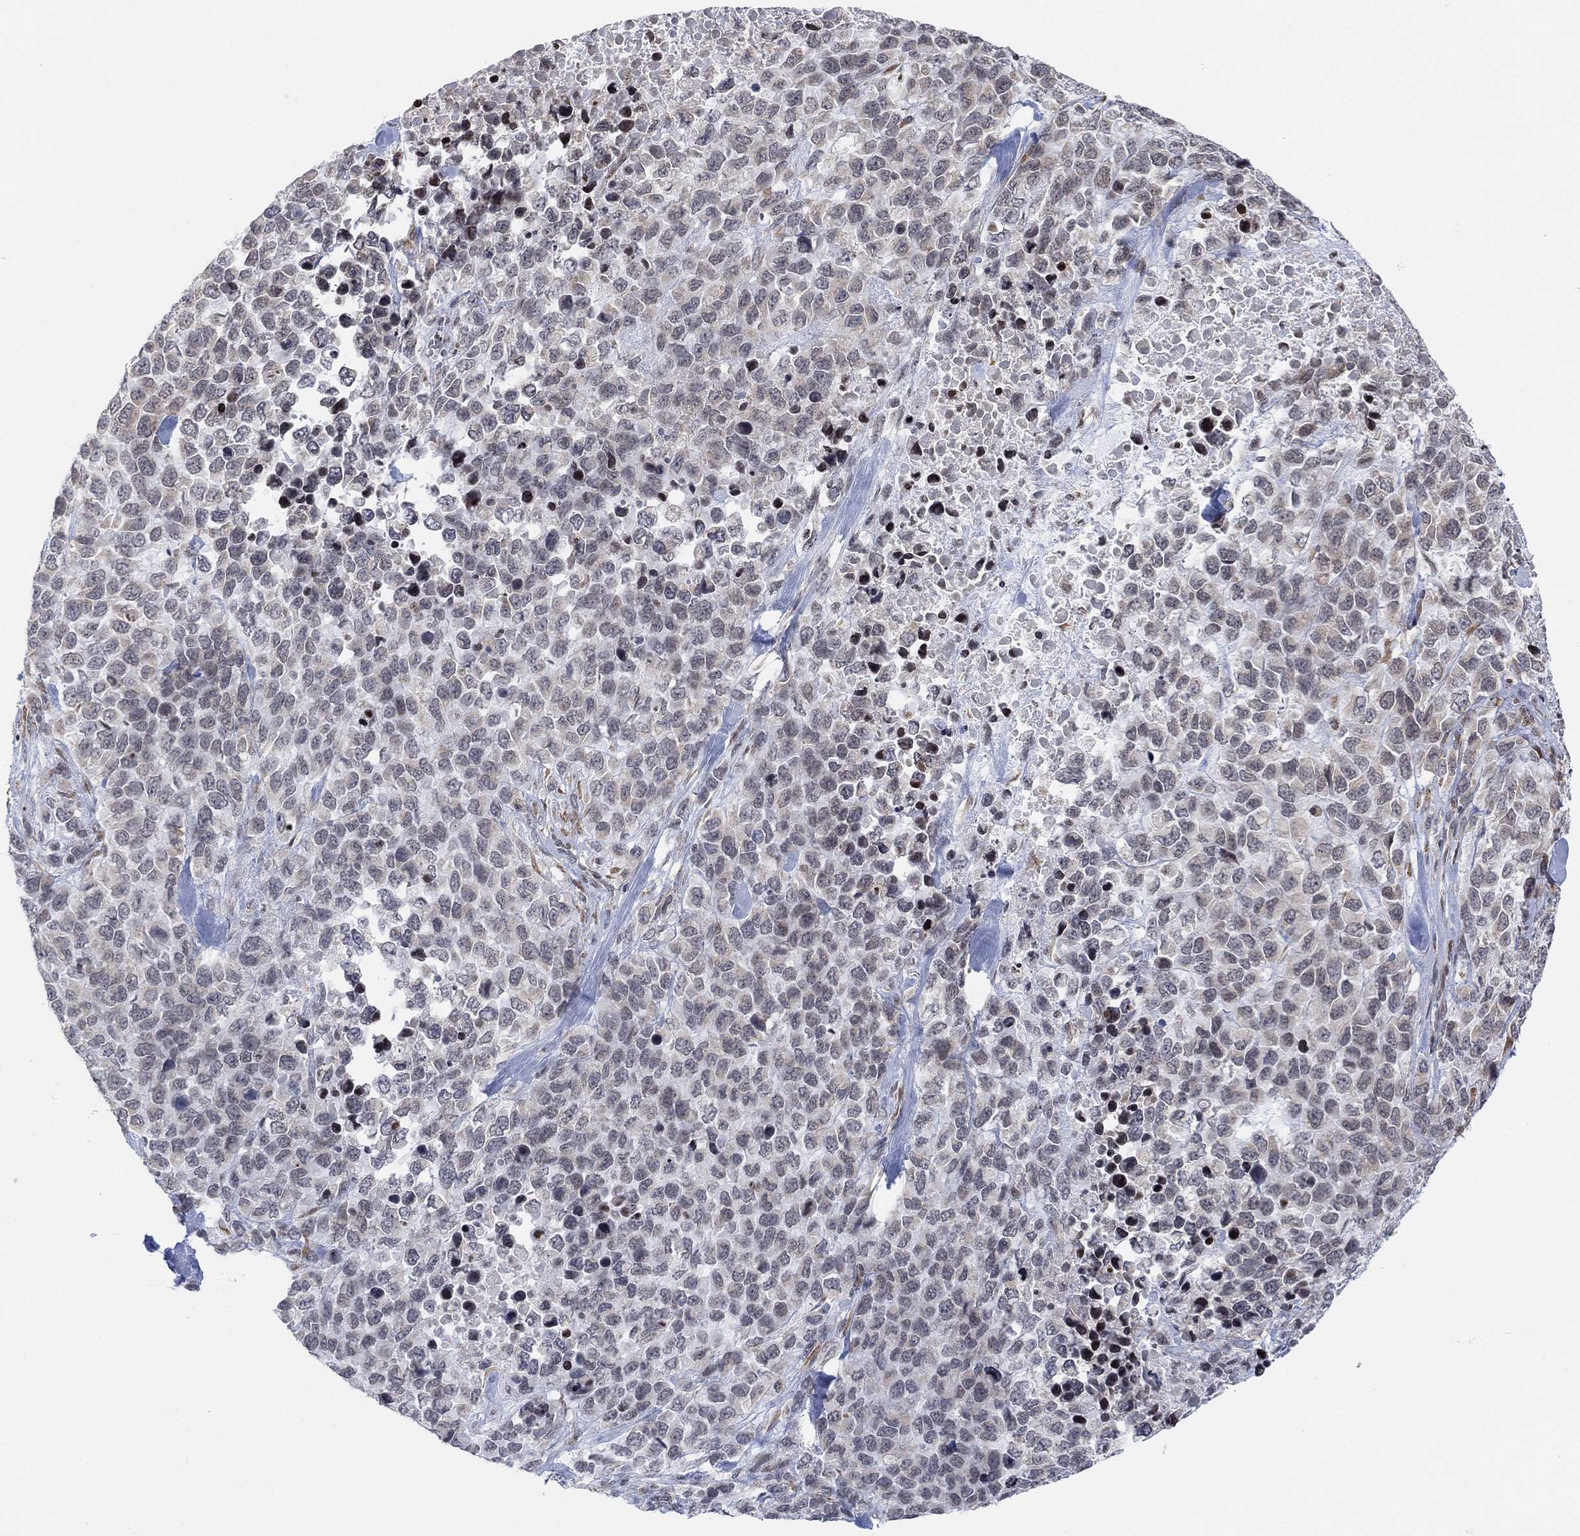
{"staining": {"intensity": "negative", "quantity": "none", "location": "none"}, "tissue": "melanoma", "cell_type": "Tumor cells", "image_type": "cancer", "snomed": [{"axis": "morphology", "description": "Malignant melanoma, Metastatic site"}, {"axis": "topography", "description": "Skin"}], "caption": "Tumor cells are negative for protein expression in human melanoma.", "gene": "ABHD14A", "patient": {"sex": "male", "age": 84}}